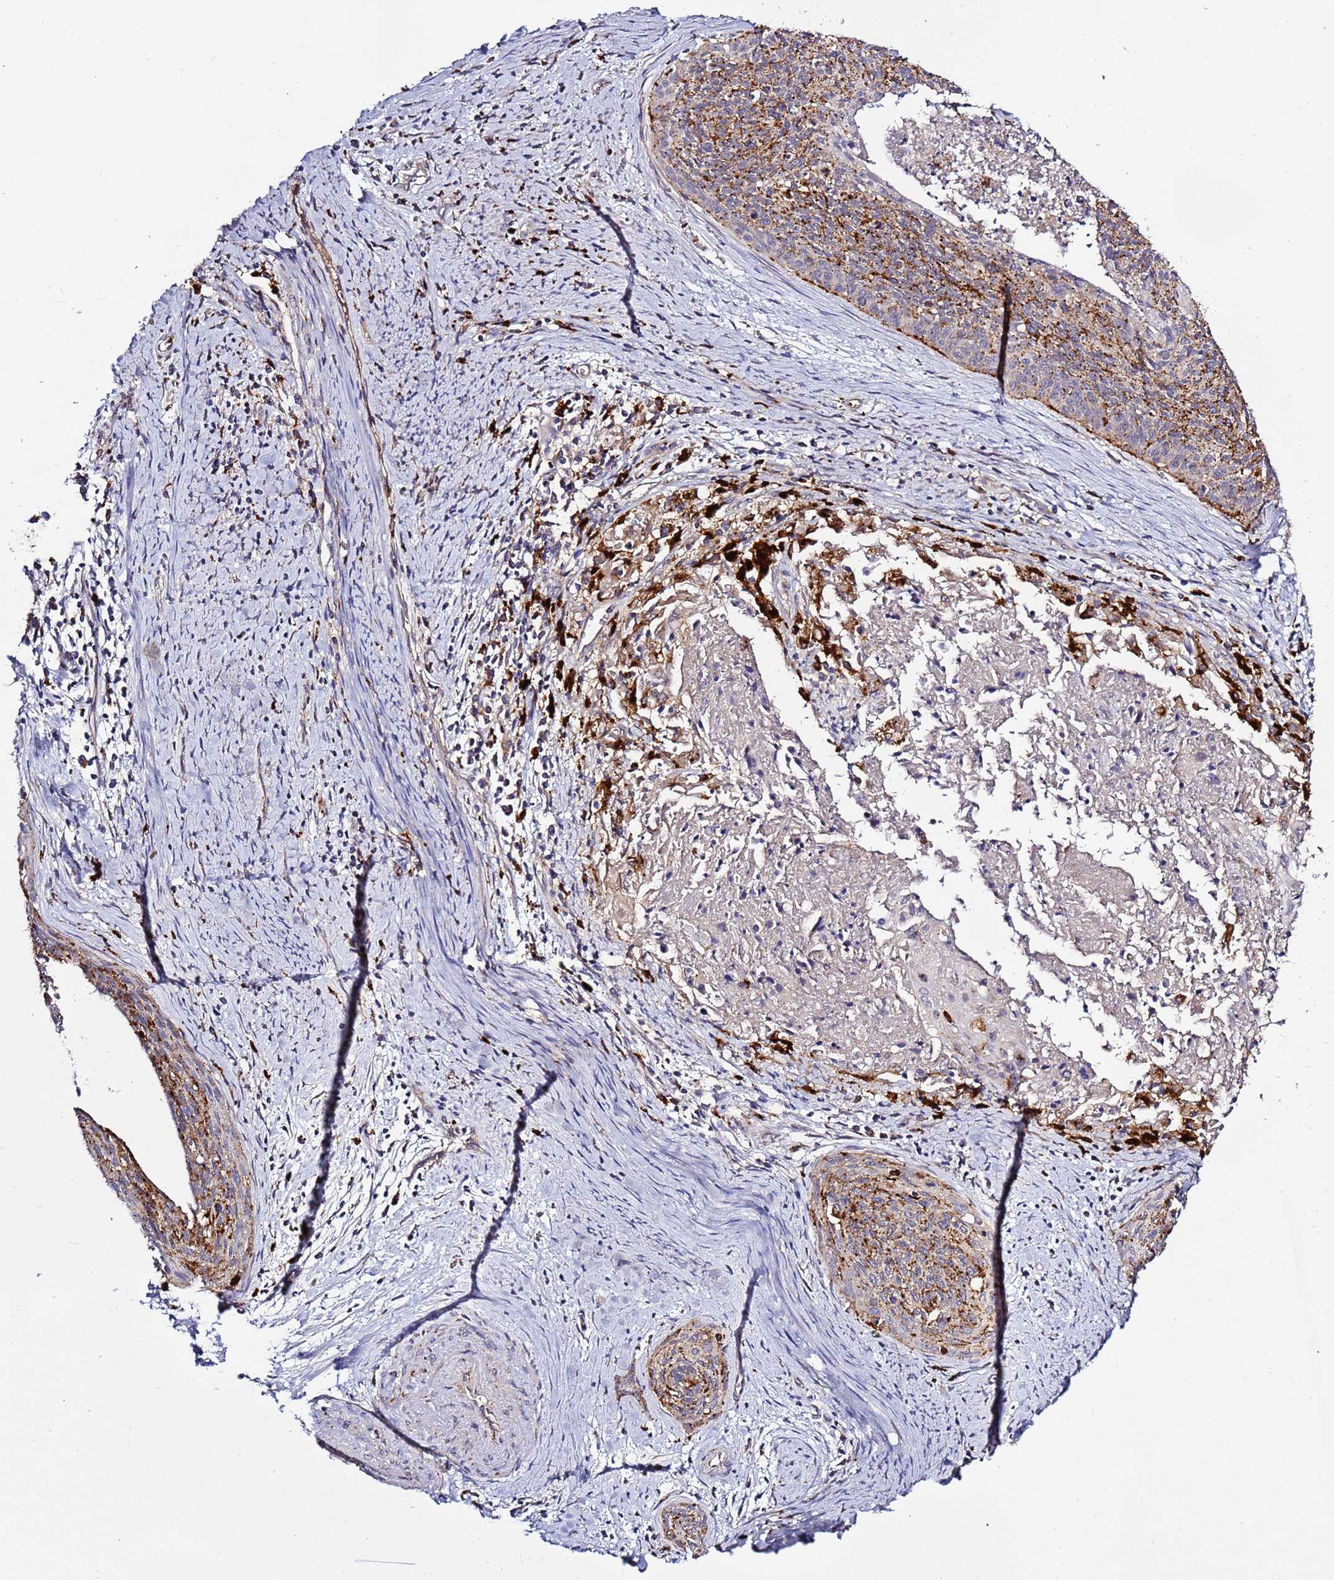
{"staining": {"intensity": "moderate", "quantity": "25%-75%", "location": "cytoplasmic/membranous"}, "tissue": "cervical cancer", "cell_type": "Tumor cells", "image_type": "cancer", "snomed": [{"axis": "morphology", "description": "Squamous cell carcinoma, NOS"}, {"axis": "topography", "description": "Cervix"}], "caption": "Protein expression analysis of human cervical squamous cell carcinoma reveals moderate cytoplasmic/membranous staining in approximately 25%-75% of tumor cells. The staining is performed using DAB brown chromogen to label protein expression. The nuclei are counter-stained blue using hematoxylin.", "gene": "VPS36", "patient": {"sex": "female", "age": 55}}